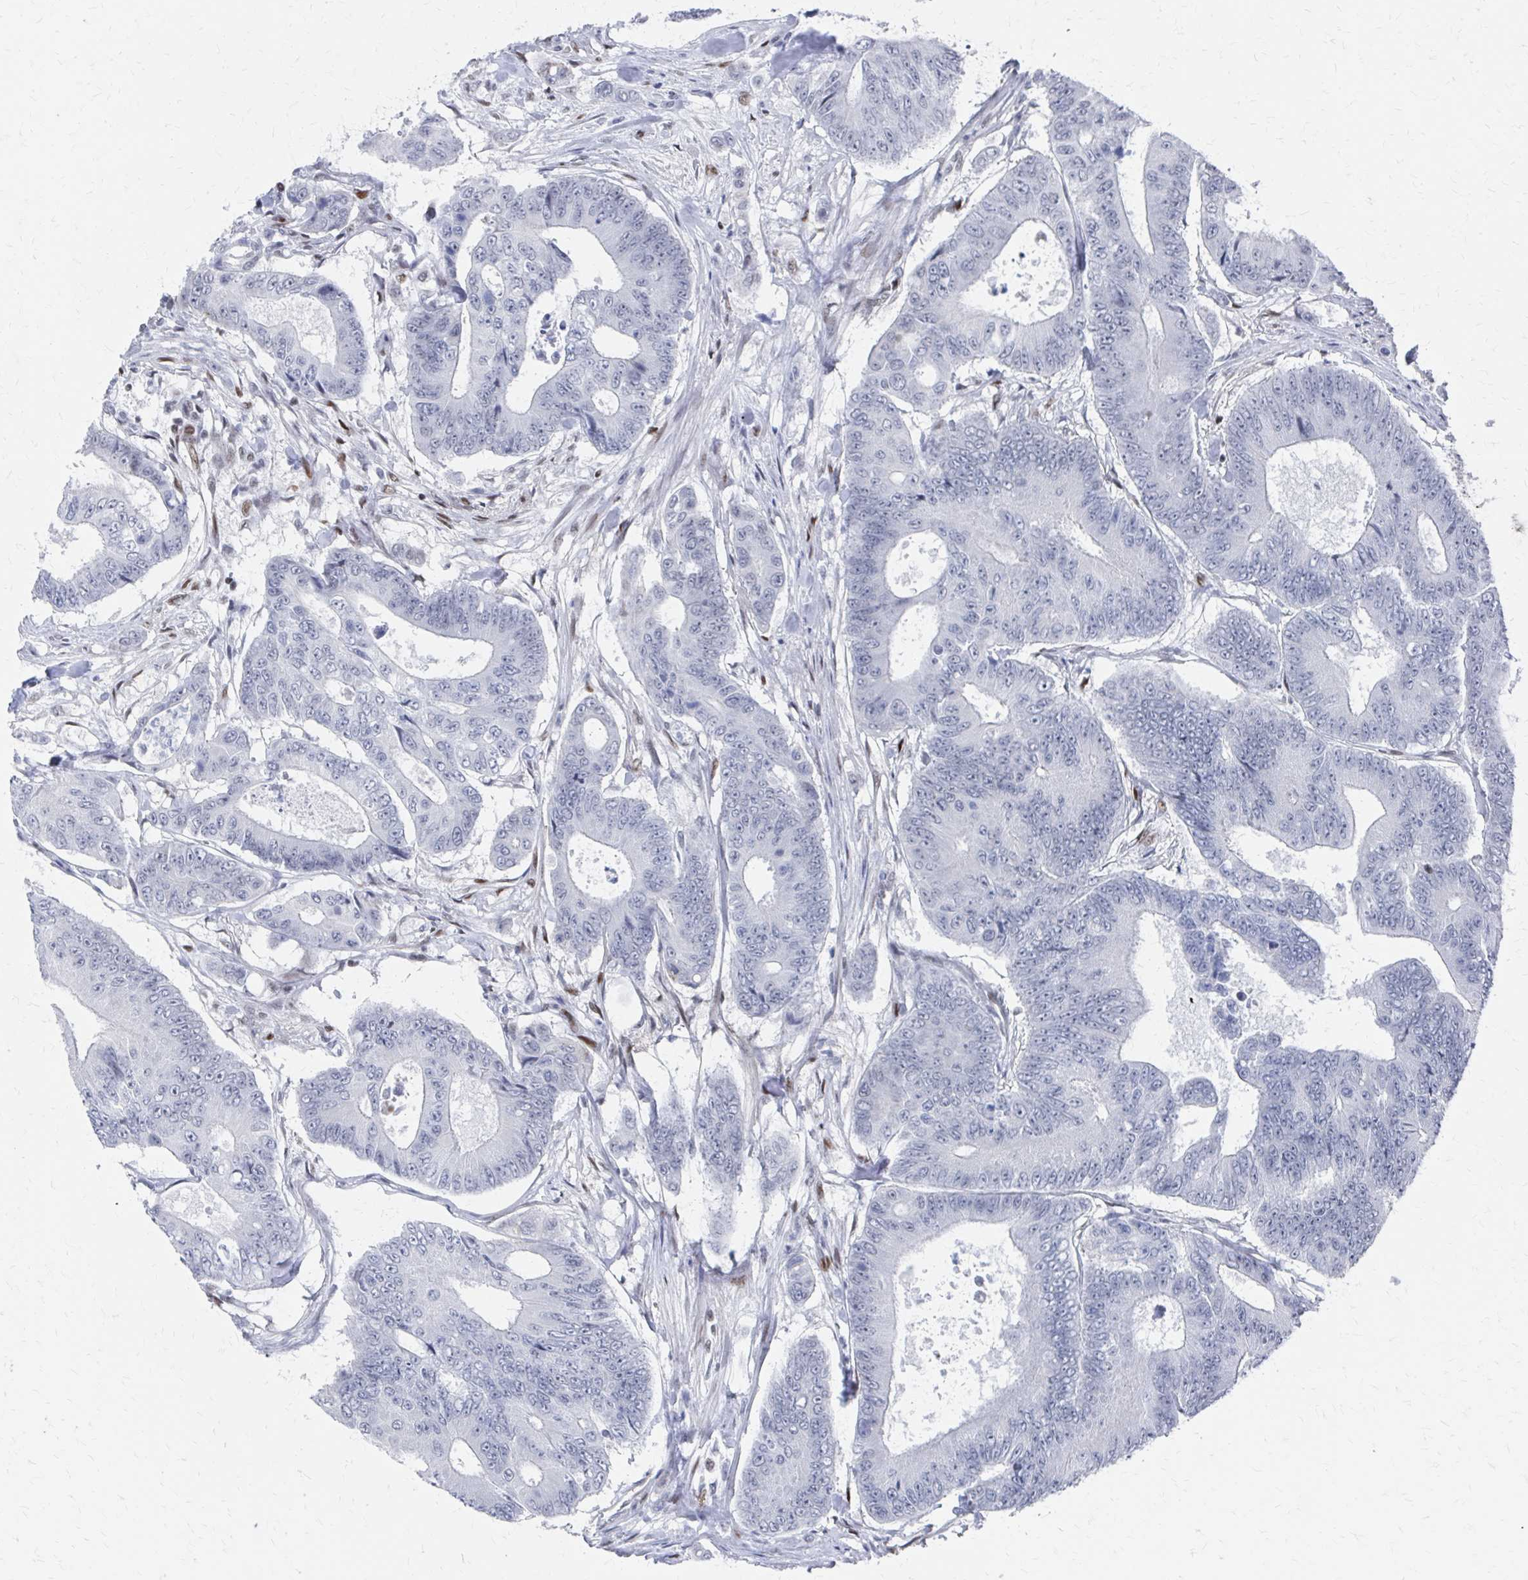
{"staining": {"intensity": "negative", "quantity": "none", "location": "none"}, "tissue": "colorectal cancer", "cell_type": "Tumor cells", "image_type": "cancer", "snomed": [{"axis": "morphology", "description": "Adenocarcinoma, NOS"}, {"axis": "topography", "description": "Colon"}], "caption": "This is an IHC photomicrograph of human colorectal cancer. There is no positivity in tumor cells.", "gene": "CDIN1", "patient": {"sex": "female", "age": 48}}